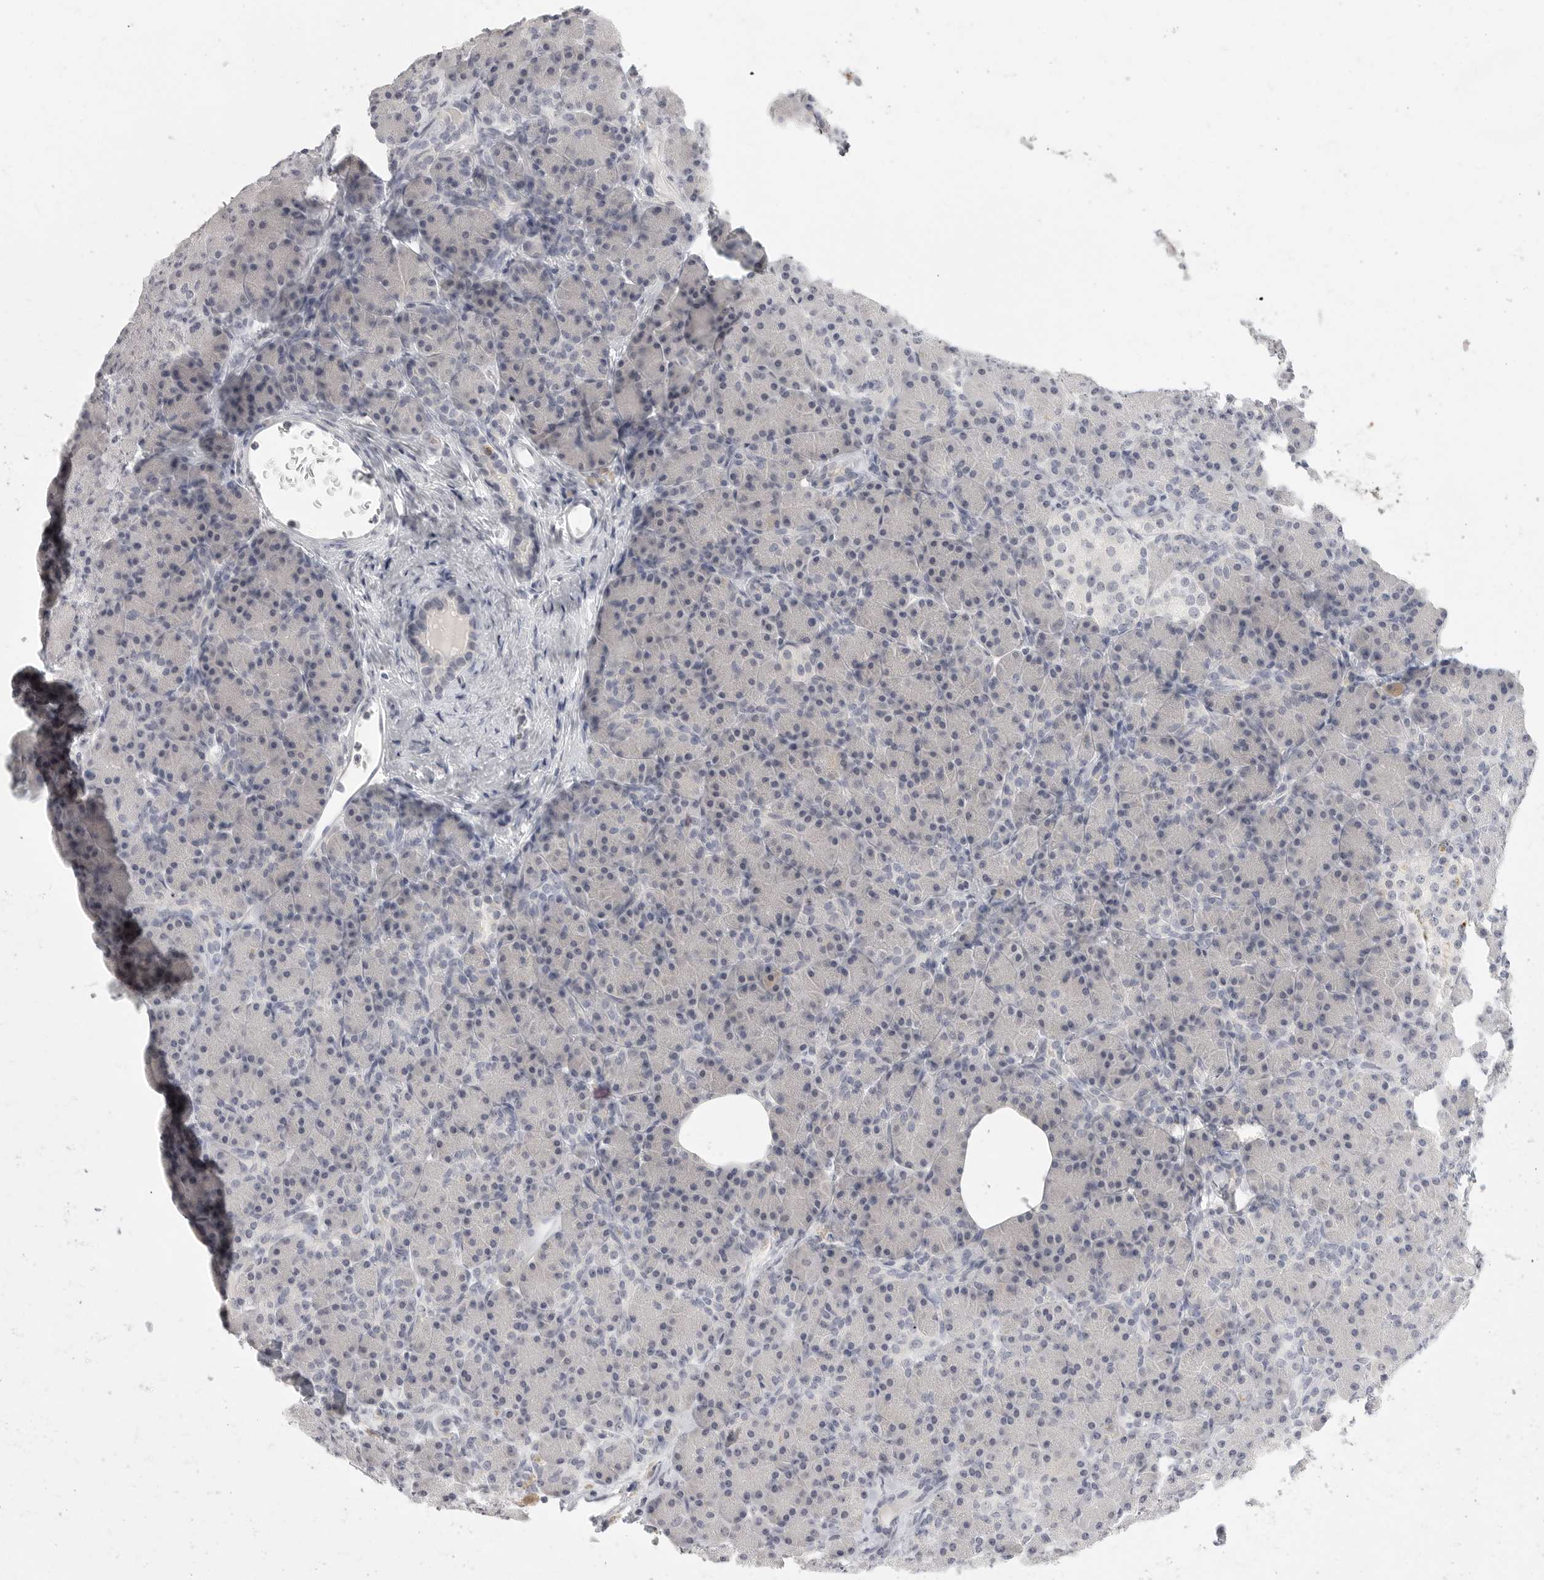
{"staining": {"intensity": "negative", "quantity": "none", "location": "none"}, "tissue": "pancreas", "cell_type": "Exocrine glandular cells", "image_type": "normal", "snomed": [{"axis": "morphology", "description": "Normal tissue, NOS"}, {"axis": "topography", "description": "Pancreas"}], "caption": "Immunohistochemistry (IHC) of normal pancreas displays no staining in exocrine glandular cells.", "gene": "HMGCS2", "patient": {"sex": "female", "age": 43}}